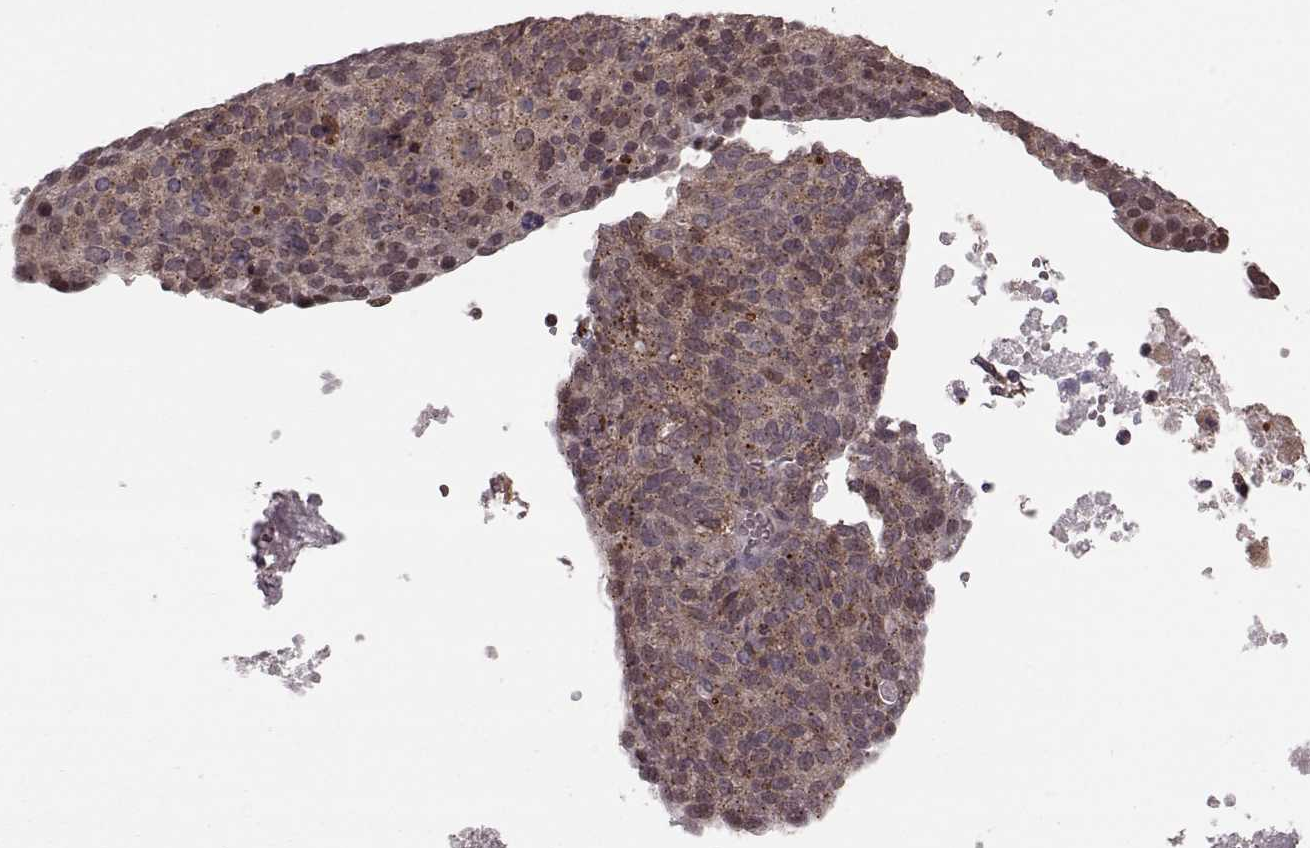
{"staining": {"intensity": "moderate", "quantity": "25%-75%", "location": "cytoplasmic/membranous"}, "tissue": "ovarian cancer", "cell_type": "Tumor cells", "image_type": "cancer", "snomed": [{"axis": "morphology", "description": "Carcinoma, endometroid"}, {"axis": "topography", "description": "Ovary"}], "caption": "Ovarian cancer (endometroid carcinoma) stained for a protein displays moderate cytoplasmic/membranous positivity in tumor cells.", "gene": "GSS", "patient": {"sex": "female", "age": 58}}